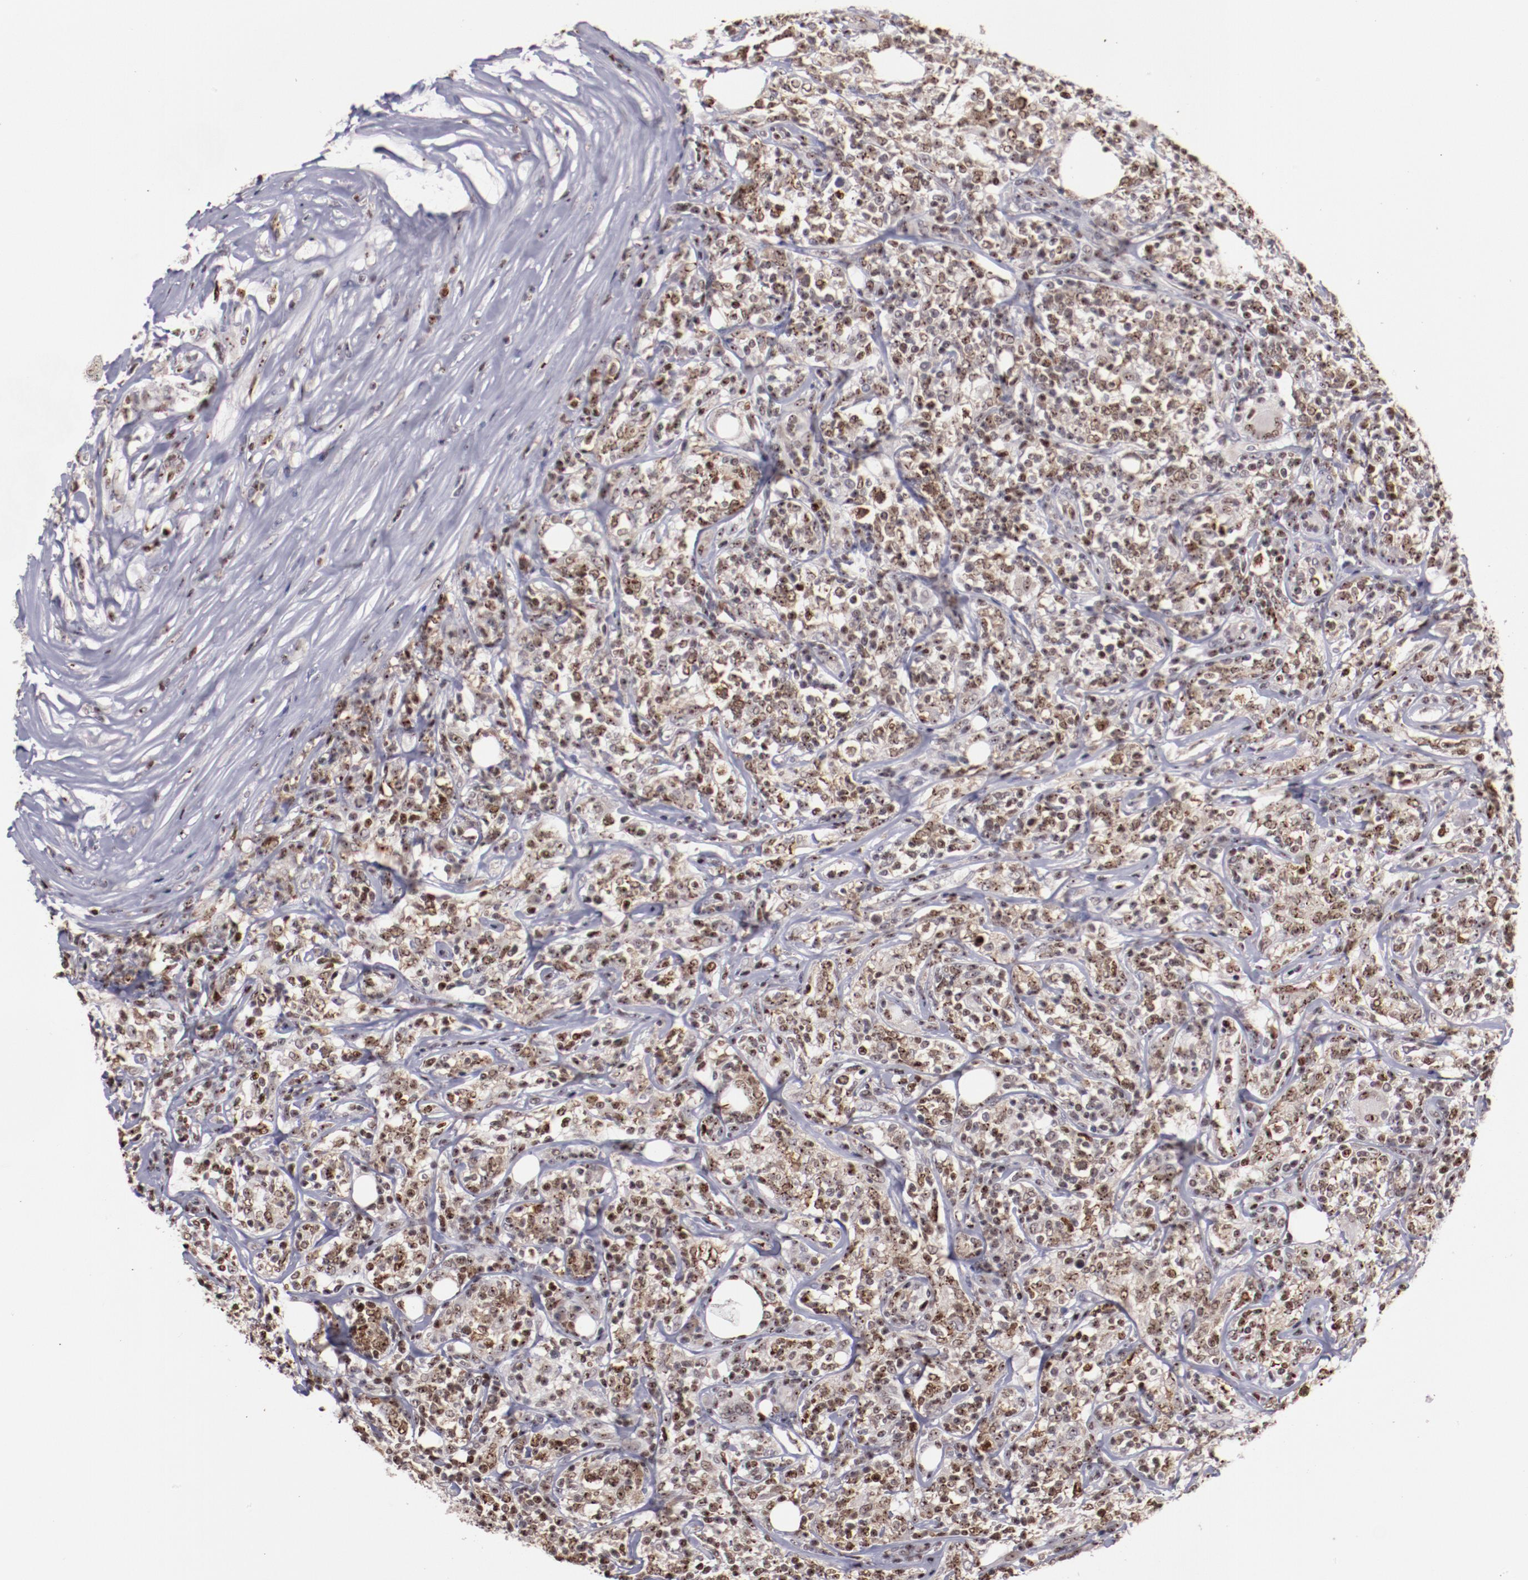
{"staining": {"intensity": "moderate", "quantity": "25%-75%", "location": "nuclear"}, "tissue": "lymphoma", "cell_type": "Tumor cells", "image_type": "cancer", "snomed": [{"axis": "morphology", "description": "Malignant lymphoma, non-Hodgkin's type, High grade"}, {"axis": "topography", "description": "Lymph node"}], "caption": "Lymphoma was stained to show a protein in brown. There is medium levels of moderate nuclear expression in approximately 25%-75% of tumor cells.", "gene": "DDX24", "patient": {"sex": "female", "age": 84}}